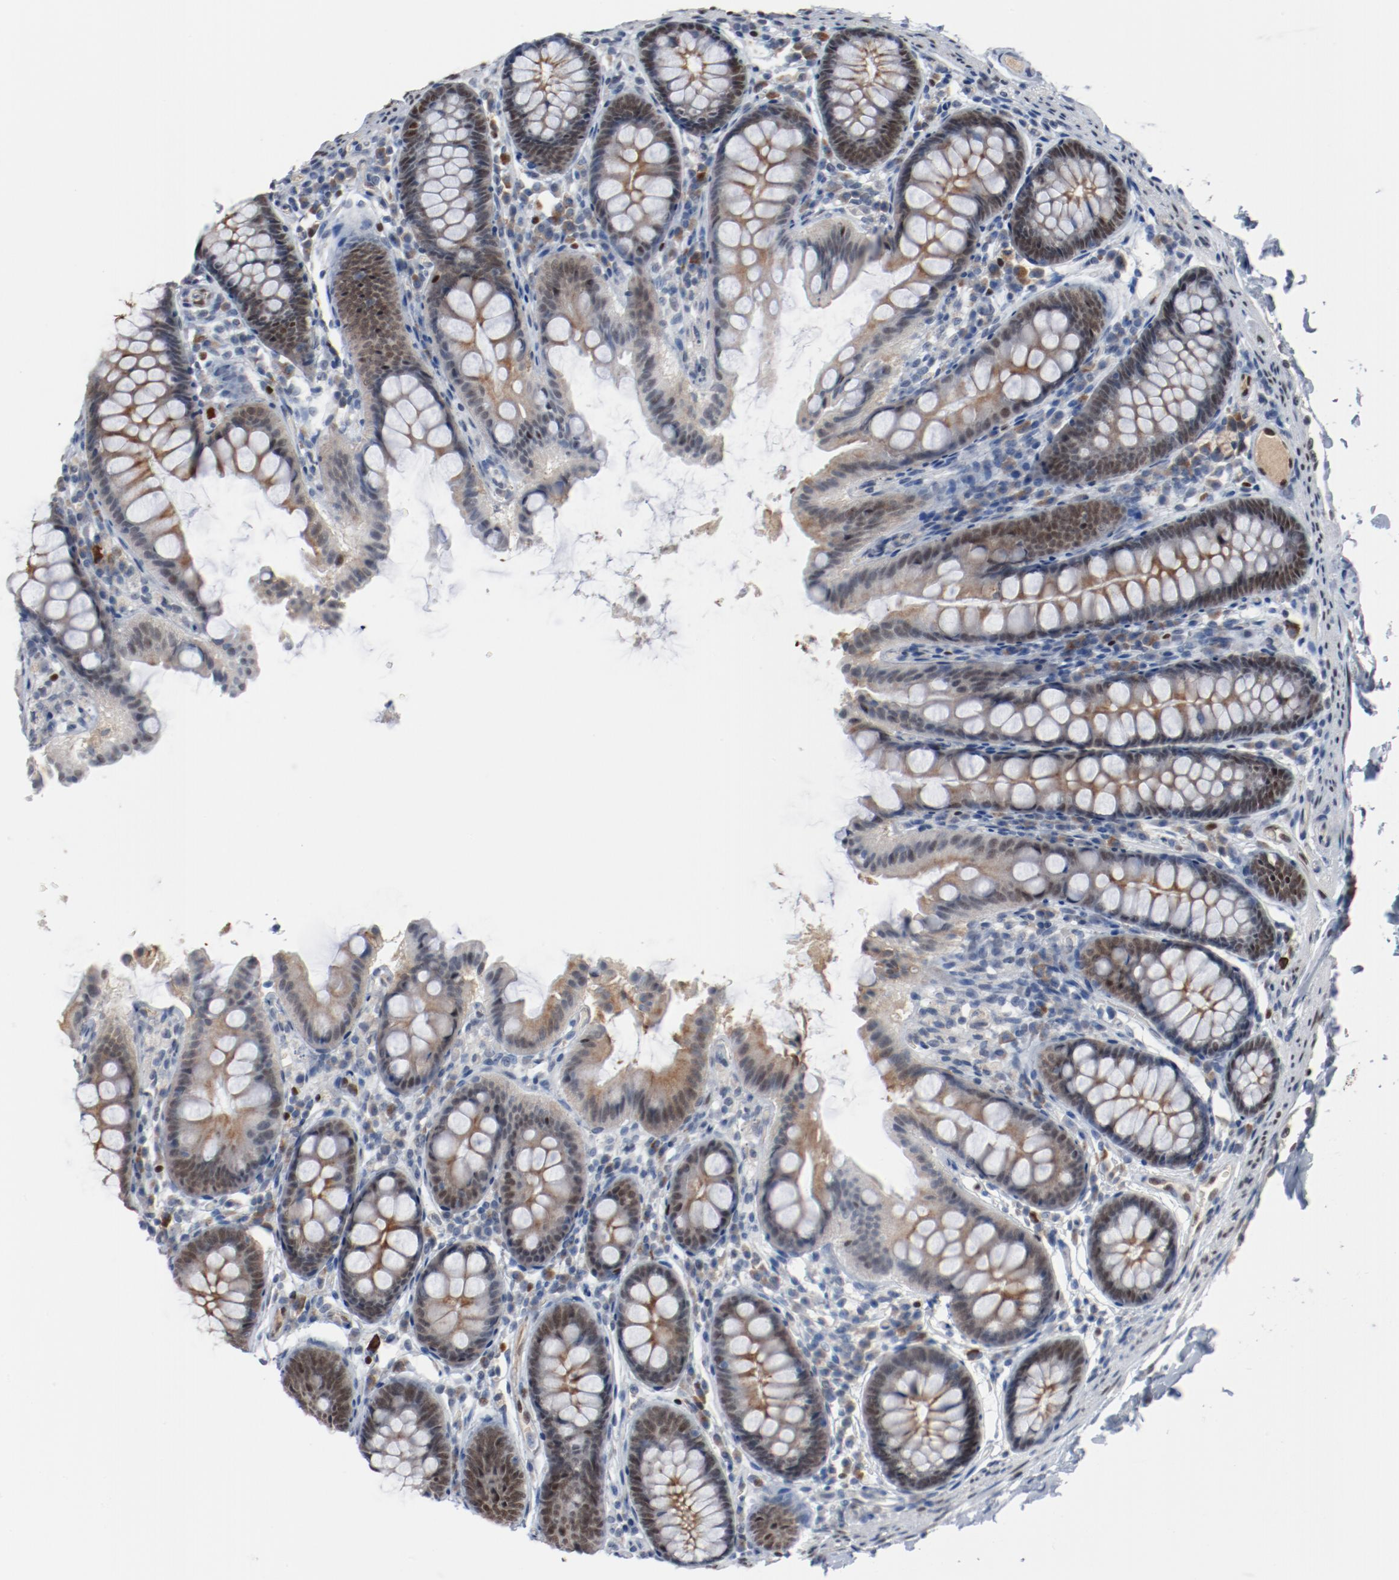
{"staining": {"intensity": "negative", "quantity": "none", "location": "none"}, "tissue": "colon", "cell_type": "Endothelial cells", "image_type": "normal", "snomed": [{"axis": "morphology", "description": "Normal tissue, NOS"}, {"axis": "topography", "description": "Colon"}], "caption": "IHC of unremarkable colon exhibits no positivity in endothelial cells.", "gene": "ENSG00000285708", "patient": {"sex": "female", "age": 61}}